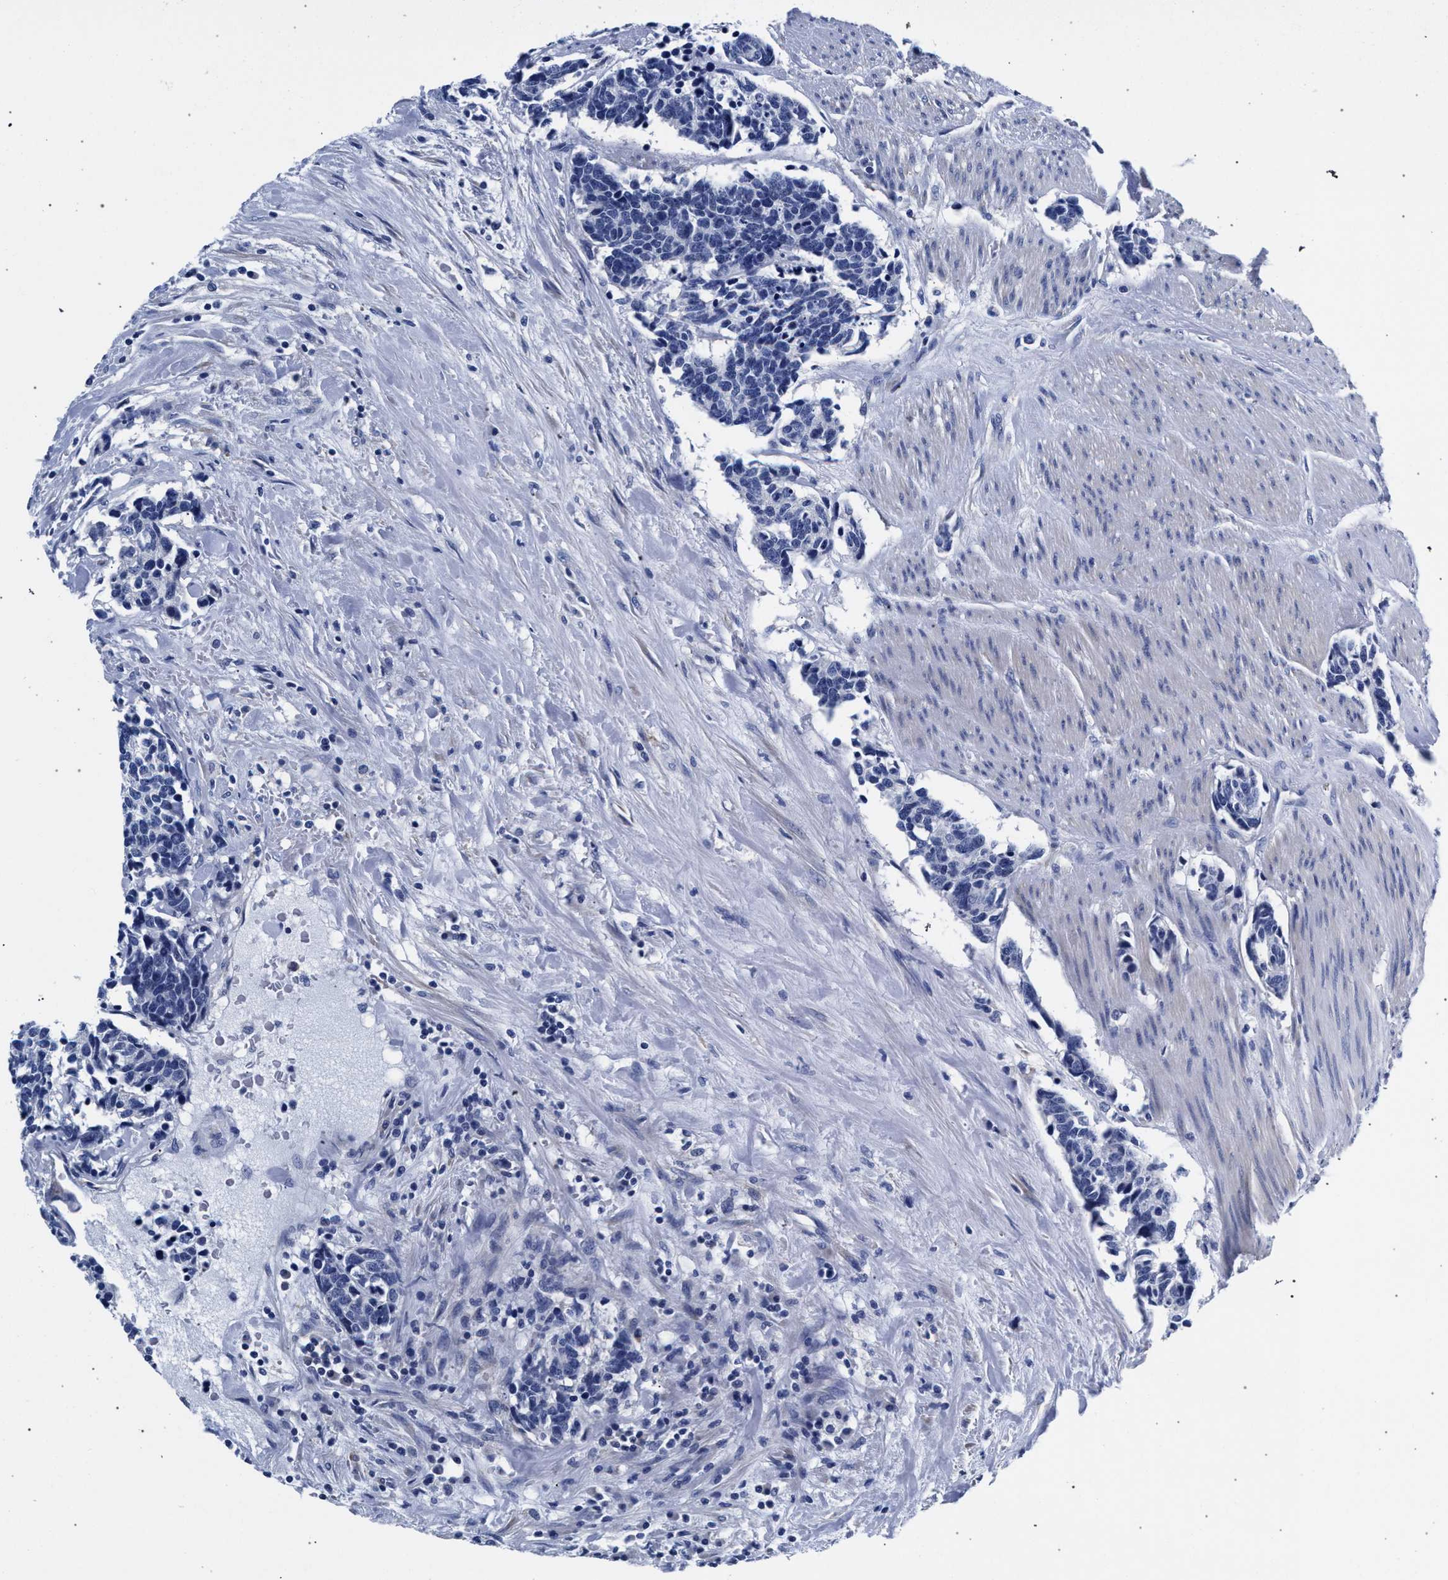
{"staining": {"intensity": "negative", "quantity": "none", "location": "none"}, "tissue": "carcinoid", "cell_type": "Tumor cells", "image_type": "cancer", "snomed": [{"axis": "morphology", "description": "Carcinoma, NOS"}, {"axis": "morphology", "description": "Carcinoid, malignant, NOS"}, {"axis": "topography", "description": "Urinary bladder"}], "caption": "Histopathology image shows no protein positivity in tumor cells of carcinoid tissue. Nuclei are stained in blue.", "gene": "AKAP4", "patient": {"sex": "male", "age": 57}}